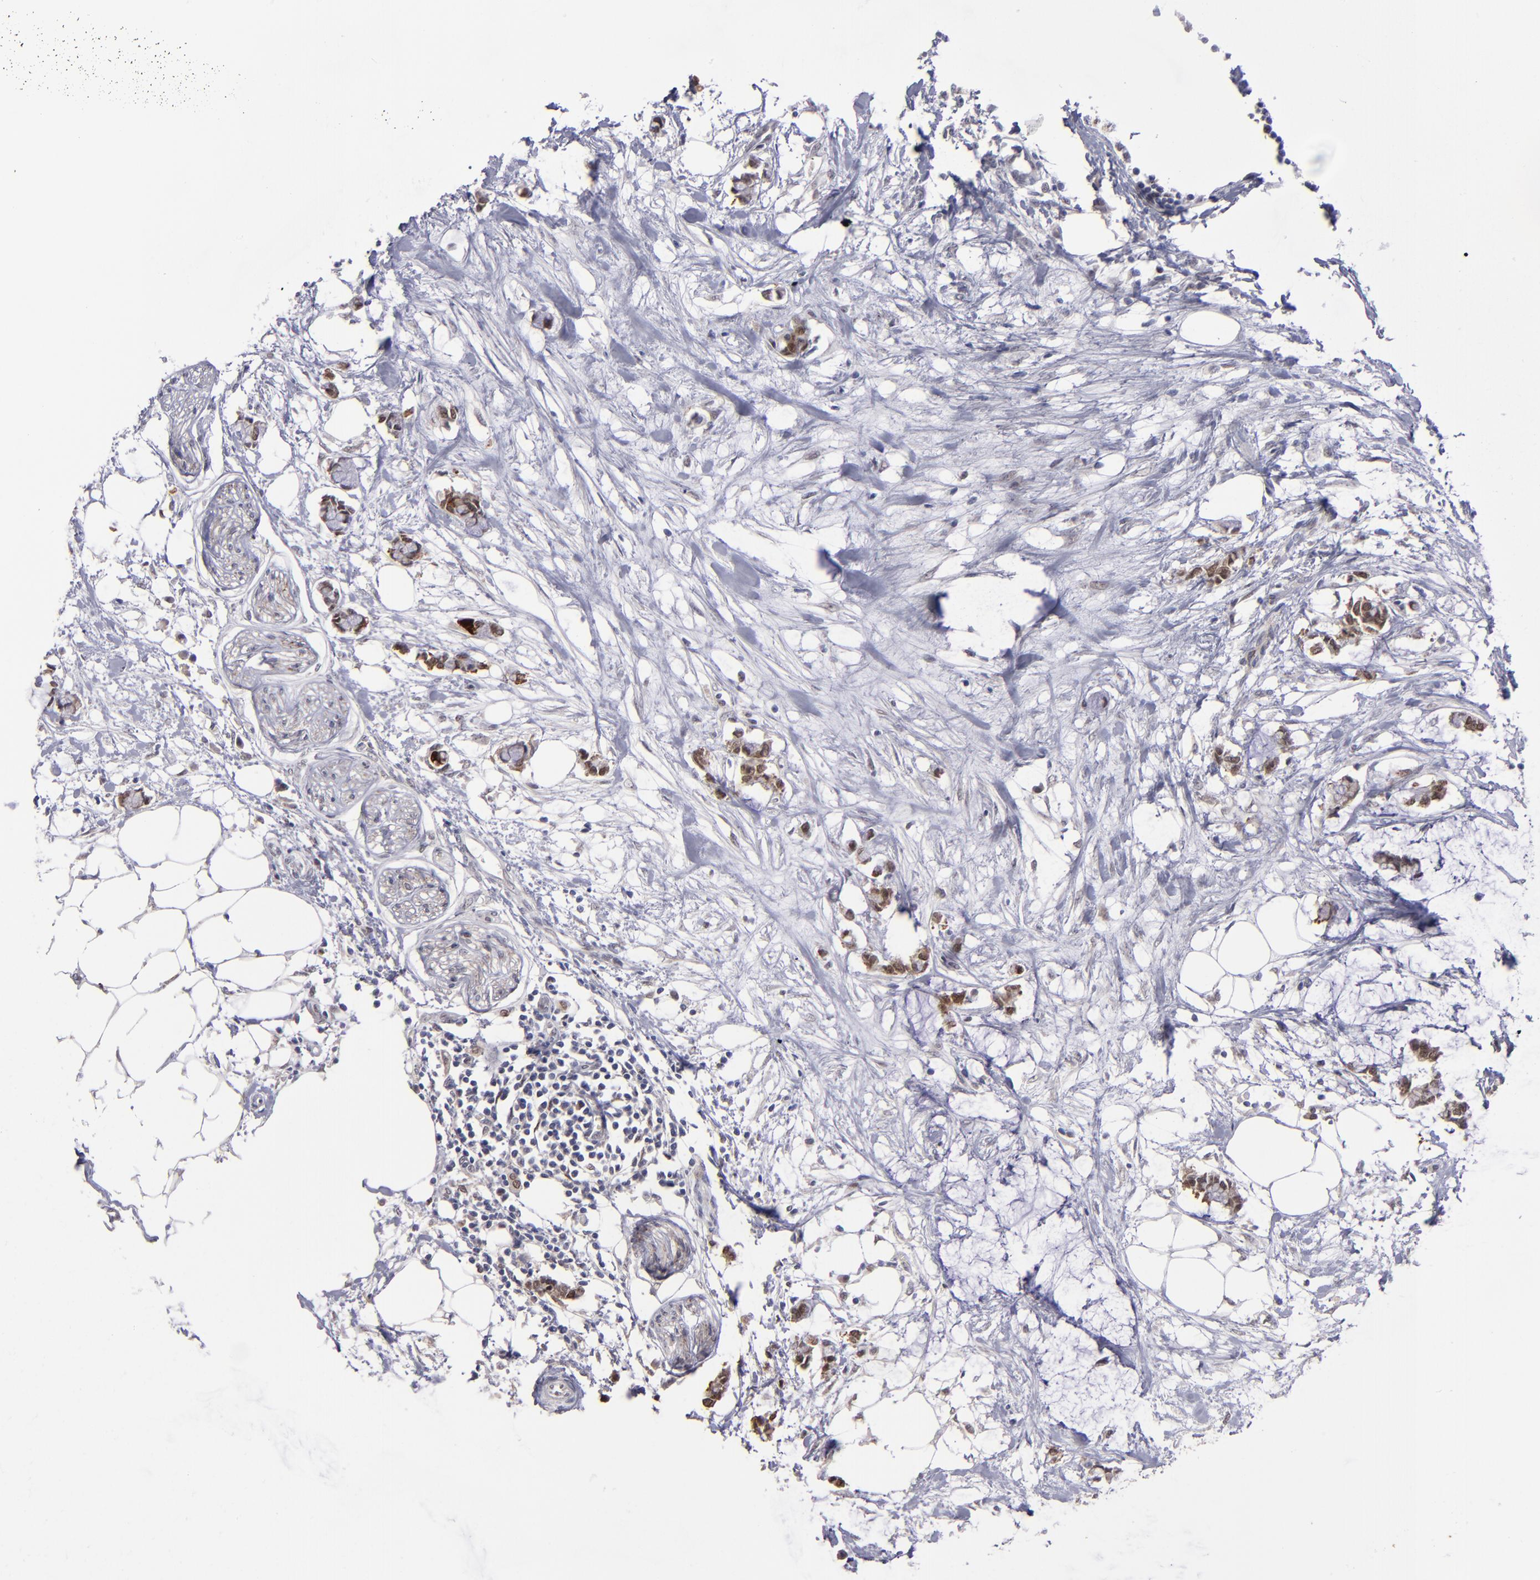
{"staining": {"intensity": "moderate", "quantity": ">75%", "location": "nuclear"}, "tissue": "colorectal cancer", "cell_type": "Tumor cells", "image_type": "cancer", "snomed": [{"axis": "morphology", "description": "Normal tissue, NOS"}, {"axis": "morphology", "description": "Adenocarcinoma, NOS"}, {"axis": "topography", "description": "Colon"}, {"axis": "topography", "description": "Peripheral nerve tissue"}], "caption": "This photomicrograph shows immunohistochemistry (IHC) staining of colorectal adenocarcinoma, with medium moderate nuclear positivity in approximately >75% of tumor cells.", "gene": "RREB1", "patient": {"sex": "male", "age": 14}}